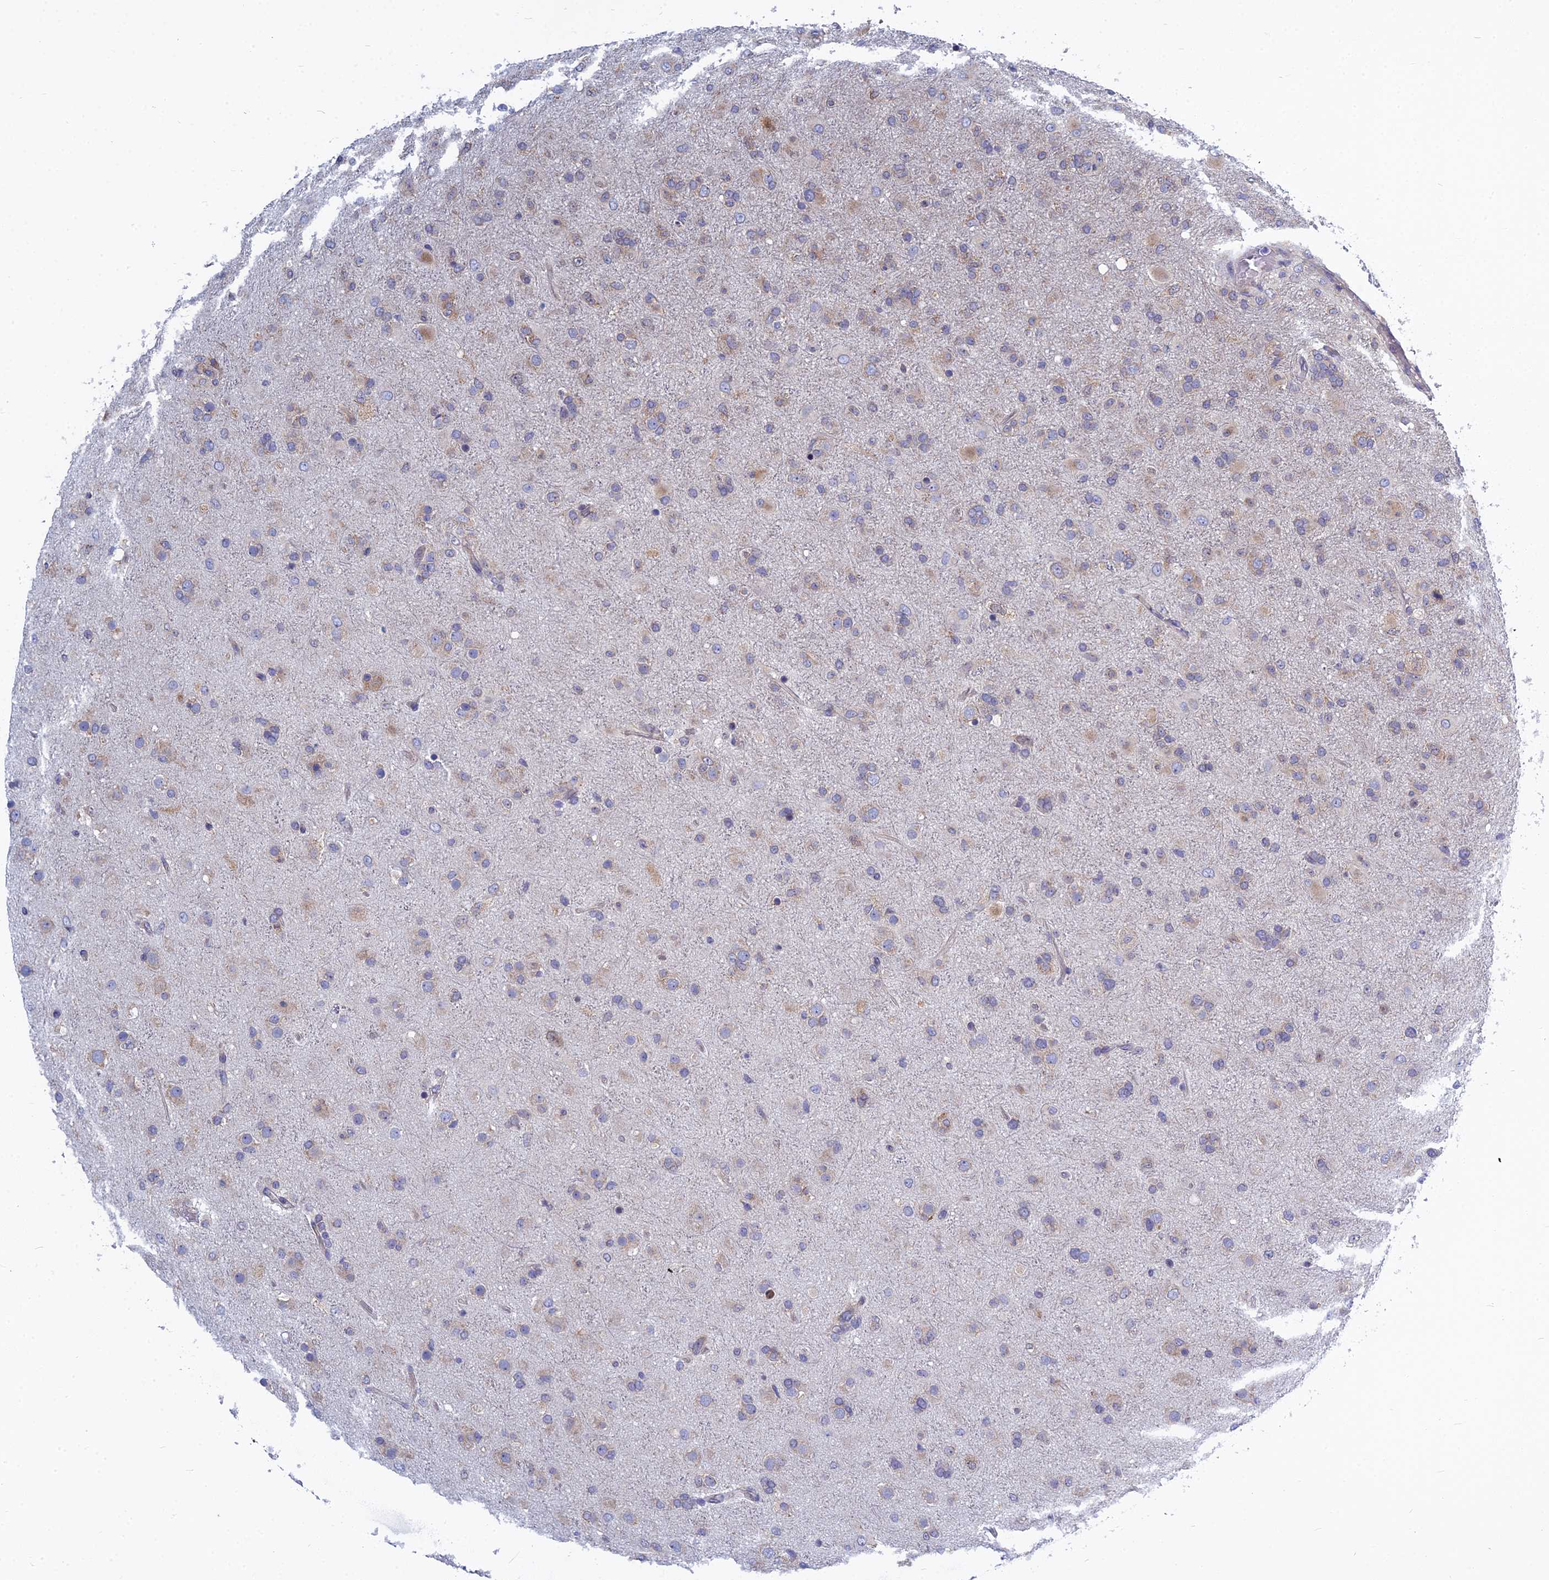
{"staining": {"intensity": "weak", "quantity": "<25%", "location": "cytoplasmic/membranous"}, "tissue": "glioma", "cell_type": "Tumor cells", "image_type": "cancer", "snomed": [{"axis": "morphology", "description": "Glioma, malignant, Low grade"}, {"axis": "topography", "description": "Brain"}], "caption": "Tumor cells show no significant protein staining in glioma.", "gene": "KIAA1143", "patient": {"sex": "male", "age": 65}}